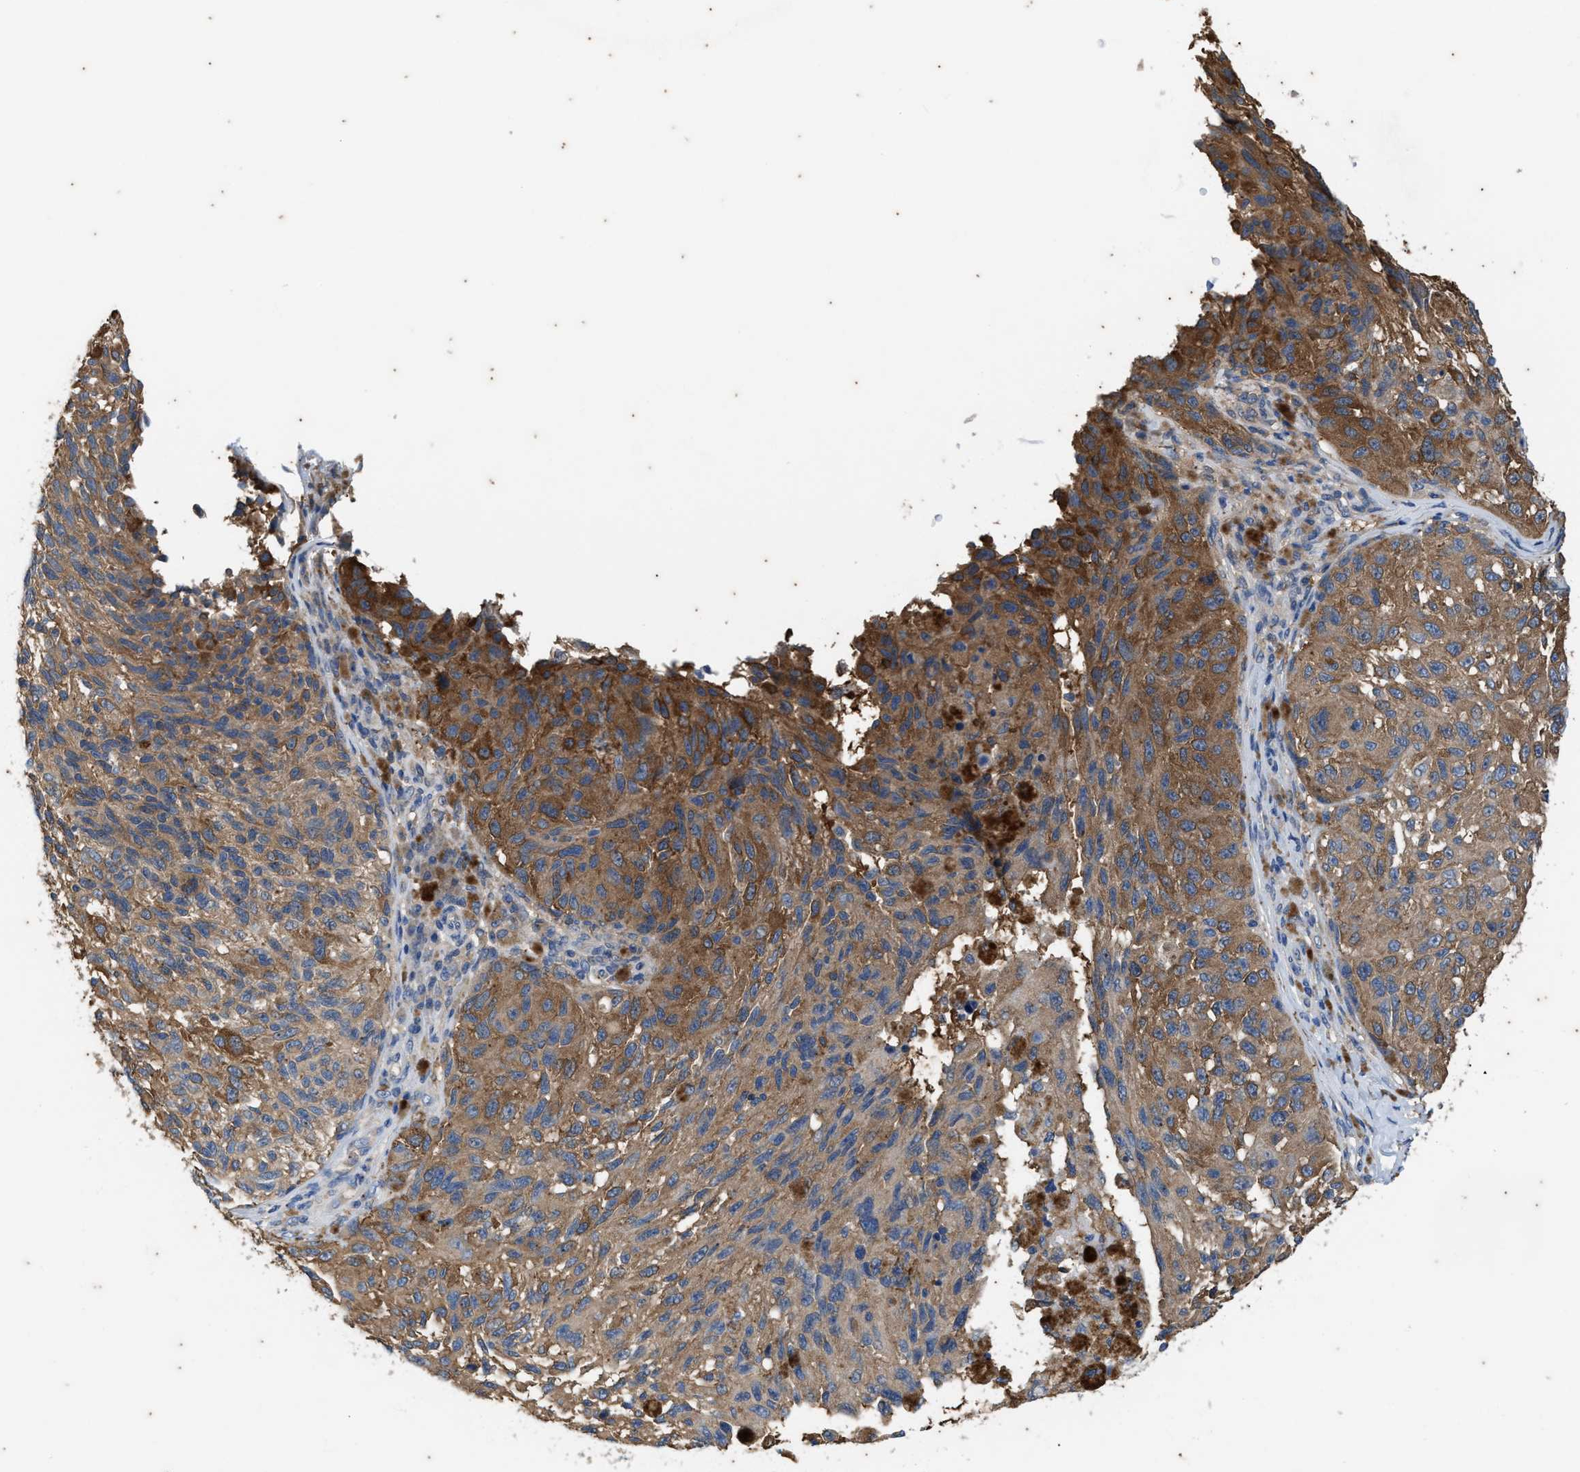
{"staining": {"intensity": "moderate", "quantity": ">75%", "location": "cytoplasmic/membranous"}, "tissue": "melanoma", "cell_type": "Tumor cells", "image_type": "cancer", "snomed": [{"axis": "morphology", "description": "Malignant melanoma, NOS"}, {"axis": "topography", "description": "Skin"}], "caption": "This histopathology image exhibits immunohistochemistry (IHC) staining of melanoma, with medium moderate cytoplasmic/membranous positivity in approximately >75% of tumor cells.", "gene": "COX19", "patient": {"sex": "female", "age": 73}}